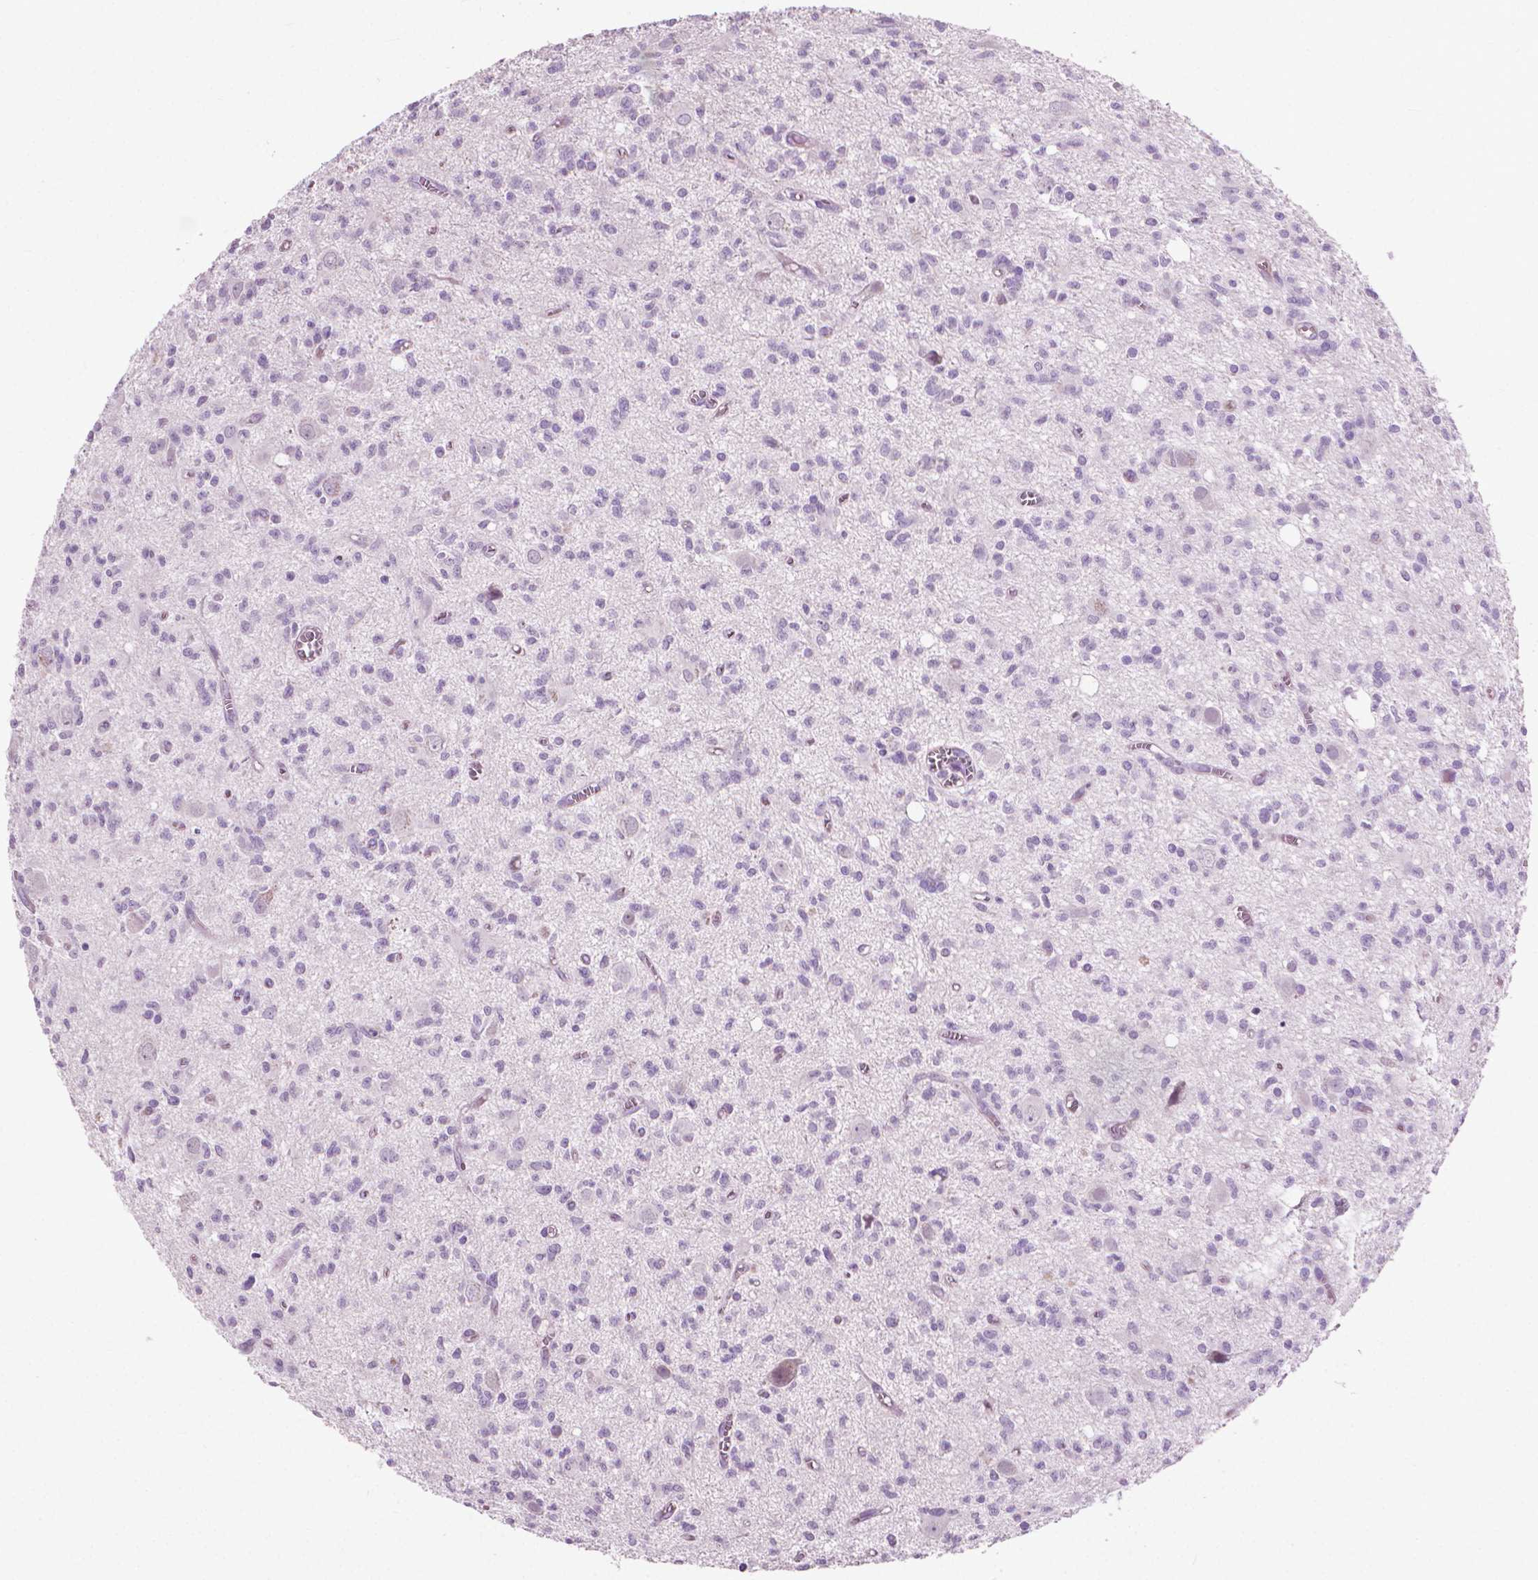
{"staining": {"intensity": "negative", "quantity": "none", "location": "none"}, "tissue": "glioma", "cell_type": "Tumor cells", "image_type": "cancer", "snomed": [{"axis": "morphology", "description": "Glioma, malignant, Low grade"}, {"axis": "topography", "description": "Brain"}], "caption": "Protein analysis of glioma demonstrates no significant positivity in tumor cells.", "gene": "KRT73", "patient": {"sex": "male", "age": 64}}